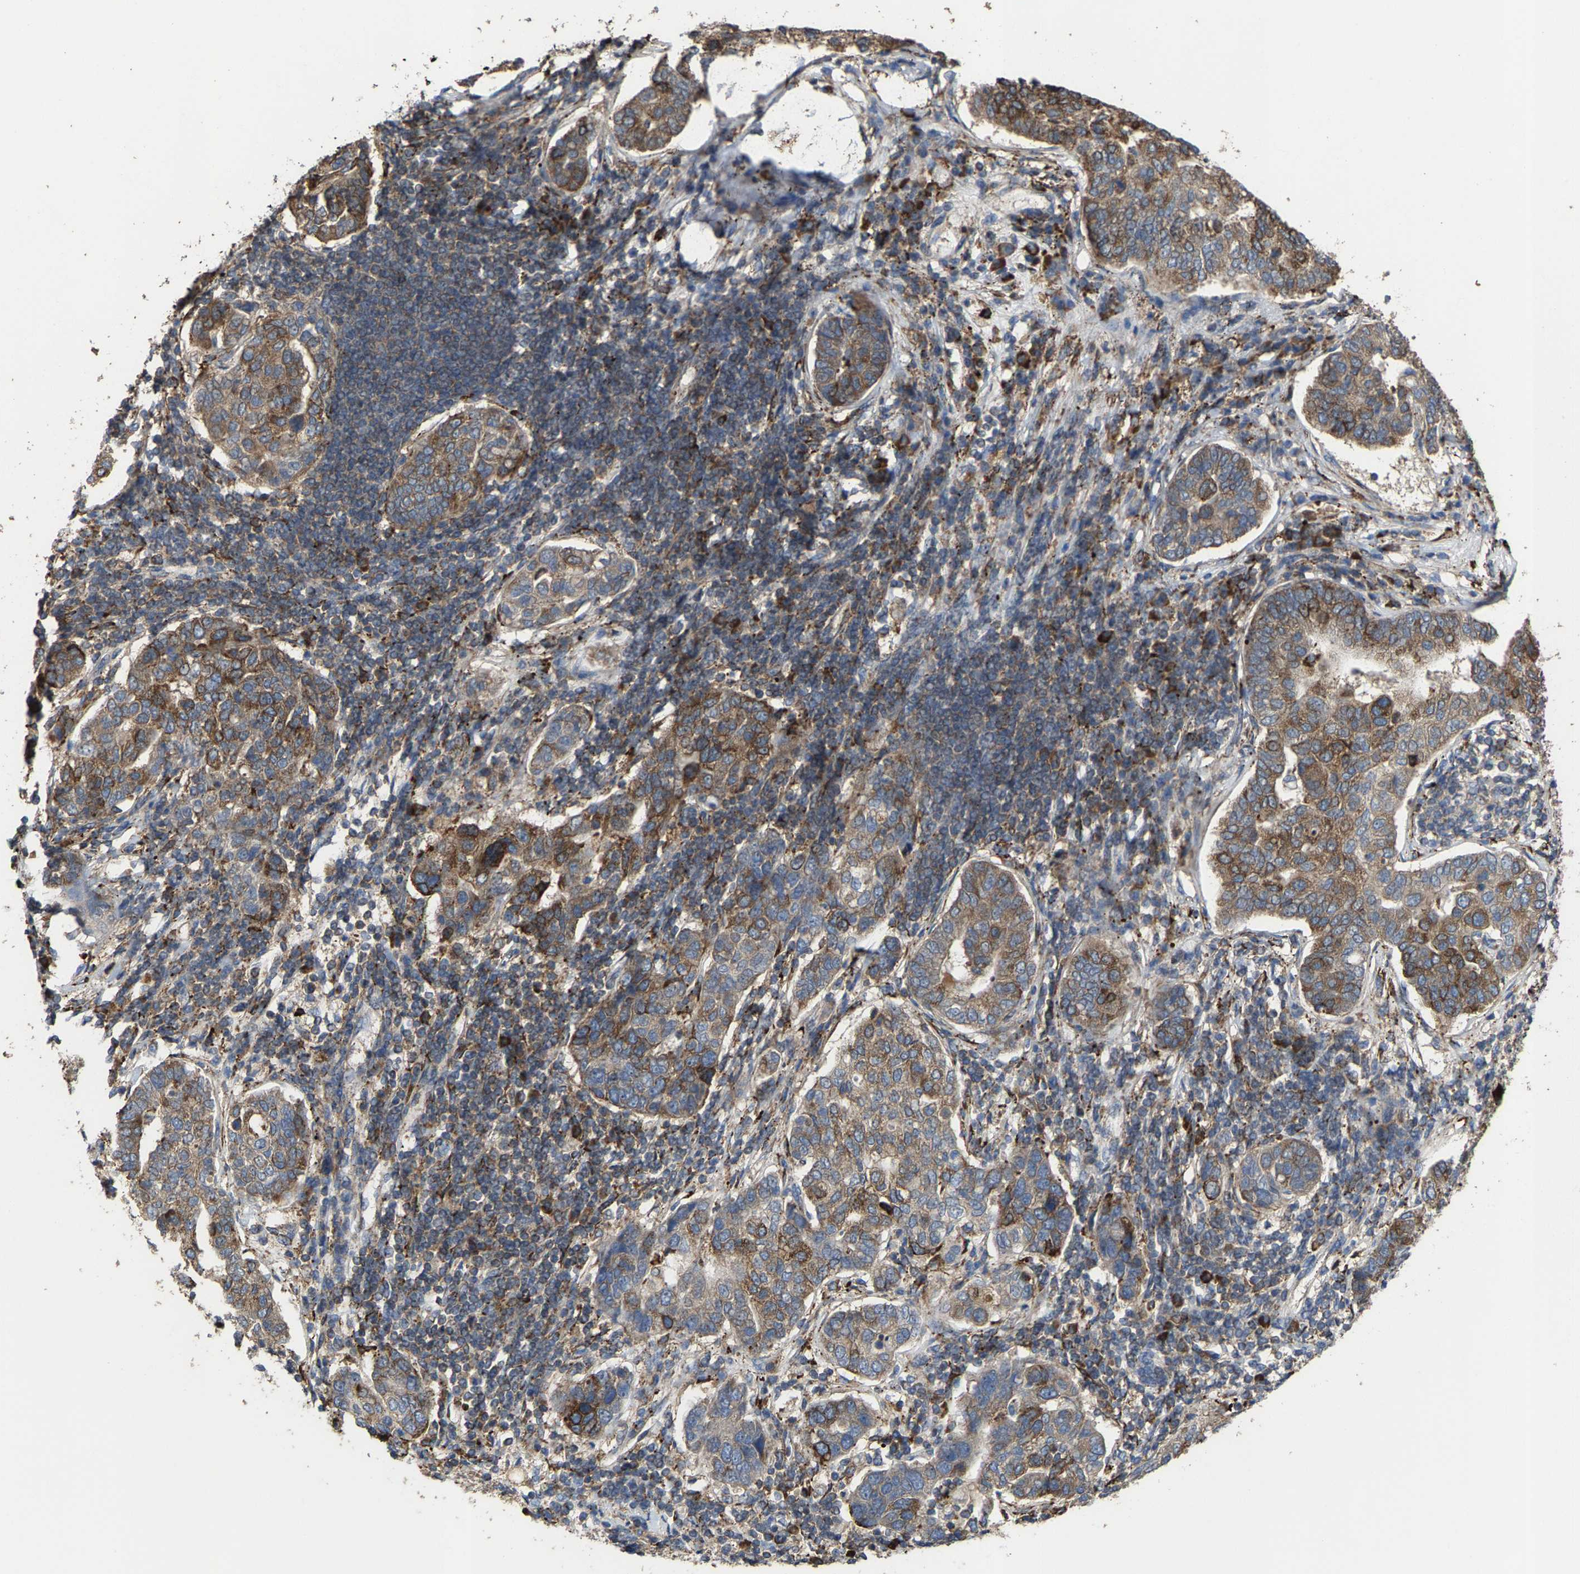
{"staining": {"intensity": "moderate", "quantity": ">75%", "location": "cytoplasmic/membranous"}, "tissue": "pancreatic cancer", "cell_type": "Tumor cells", "image_type": "cancer", "snomed": [{"axis": "morphology", "description": "Adenocarcinoma, NOS"}, {"axis": "topography", "description": "Pancreas"}], "caption": "Adenocarcinoma (pancreatic) stained for a protein reveals moderate cytoplasmic/membranous positivity in tumor cells. Immunohistochemistry stains the protein in brown and the nuclei are stained blue.", "gene": "FGD3", "patient": {"sex": "female", "age": 61}}